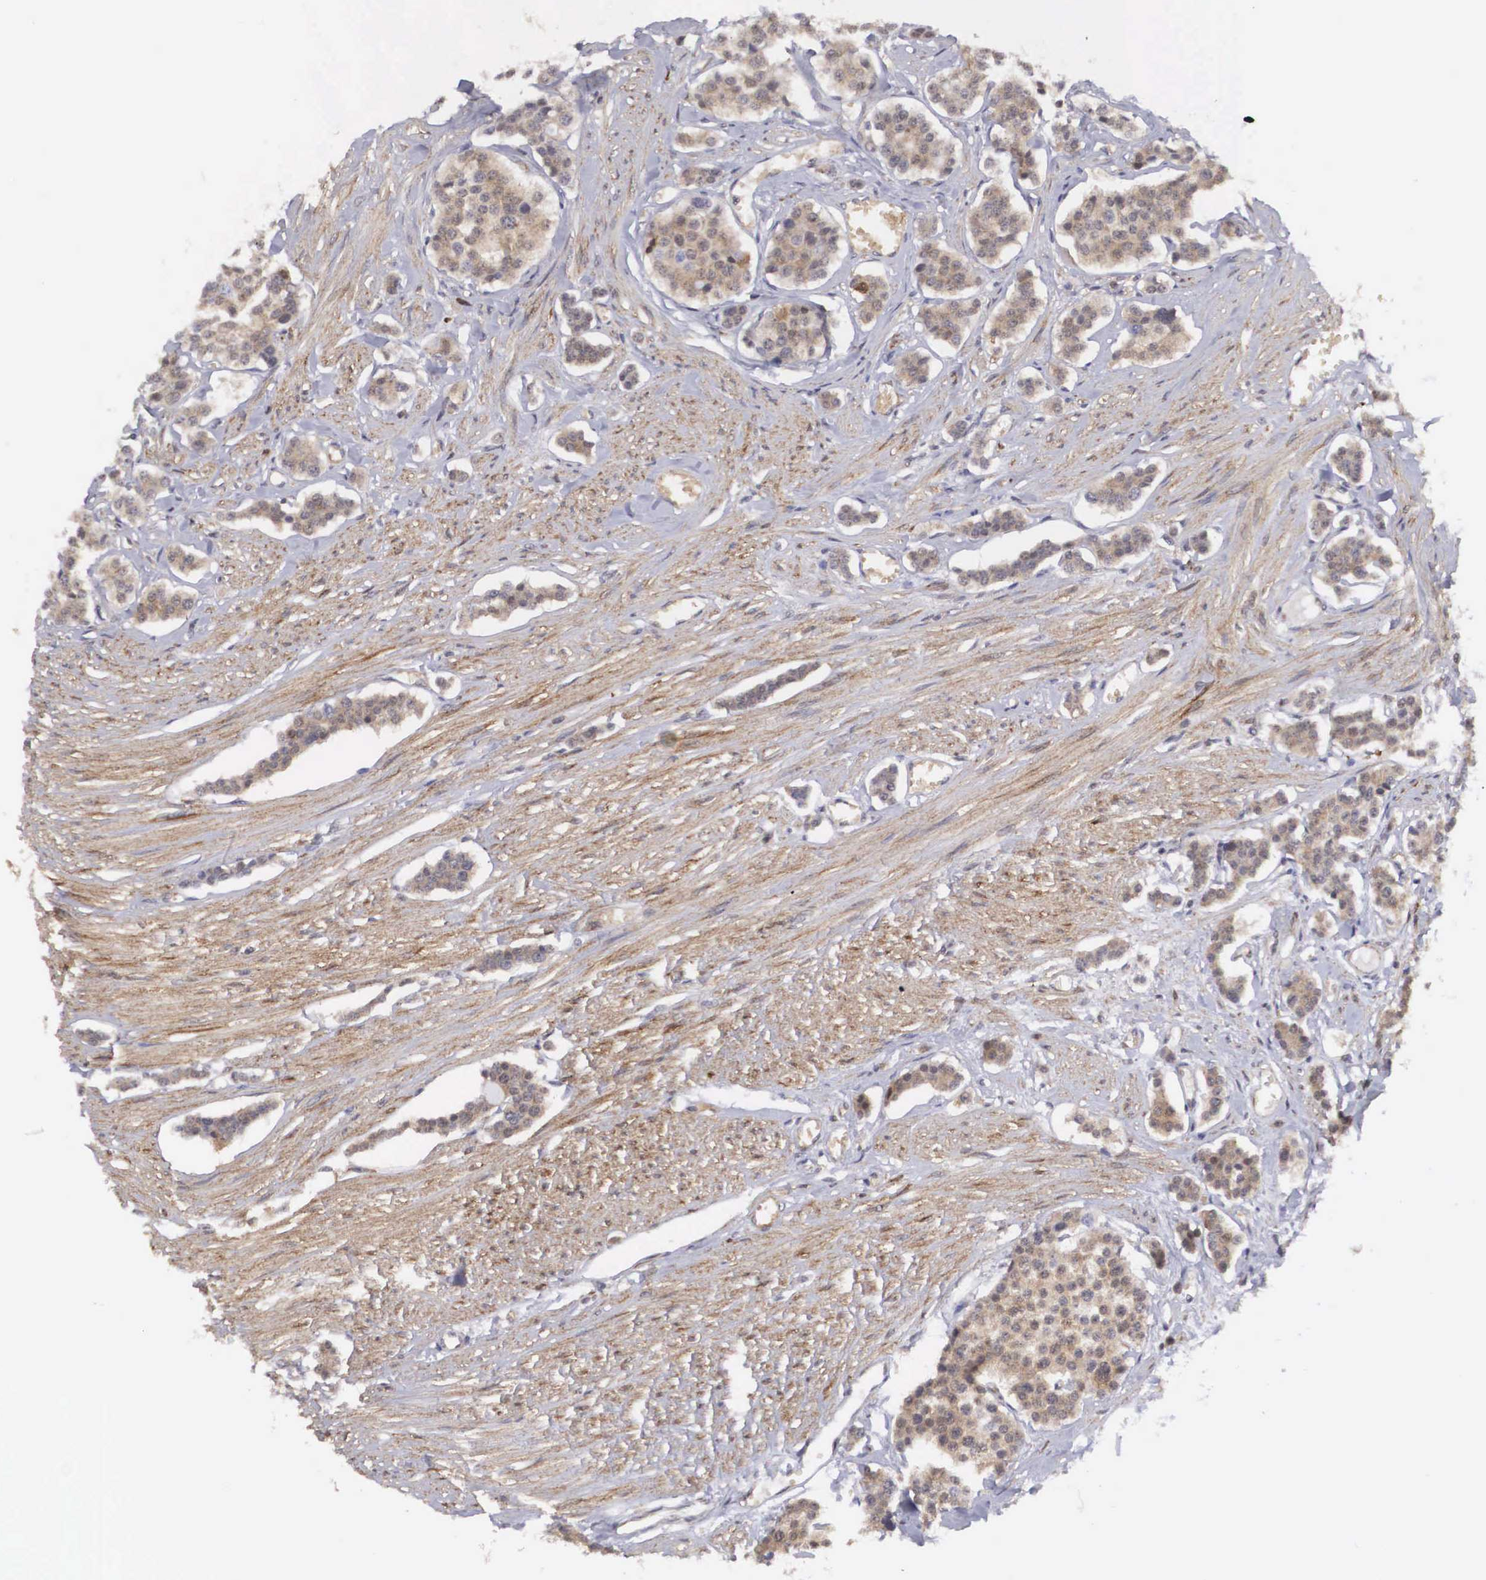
{"staining": {"intensity": "weak", "quantity": ">75%", "location": "cytoplasmic/membranous"}, "tissue": "carcinoid", "cell_type": "Tumor cells", "image_type": "cancer", "snomed": [{"axis": "morphology", "description": "Carcinoid, malignant, NOS"}, {"axis": "topography", "description": "Small intestine"}], "caption": "Brown immunohistochemical staining in human carcinoid displays weak cytoplasmic/membranous staining in approximately >75% of tumor cells.", "gene": "ADSL", "patient": {"sex": "male", "age": 60}}